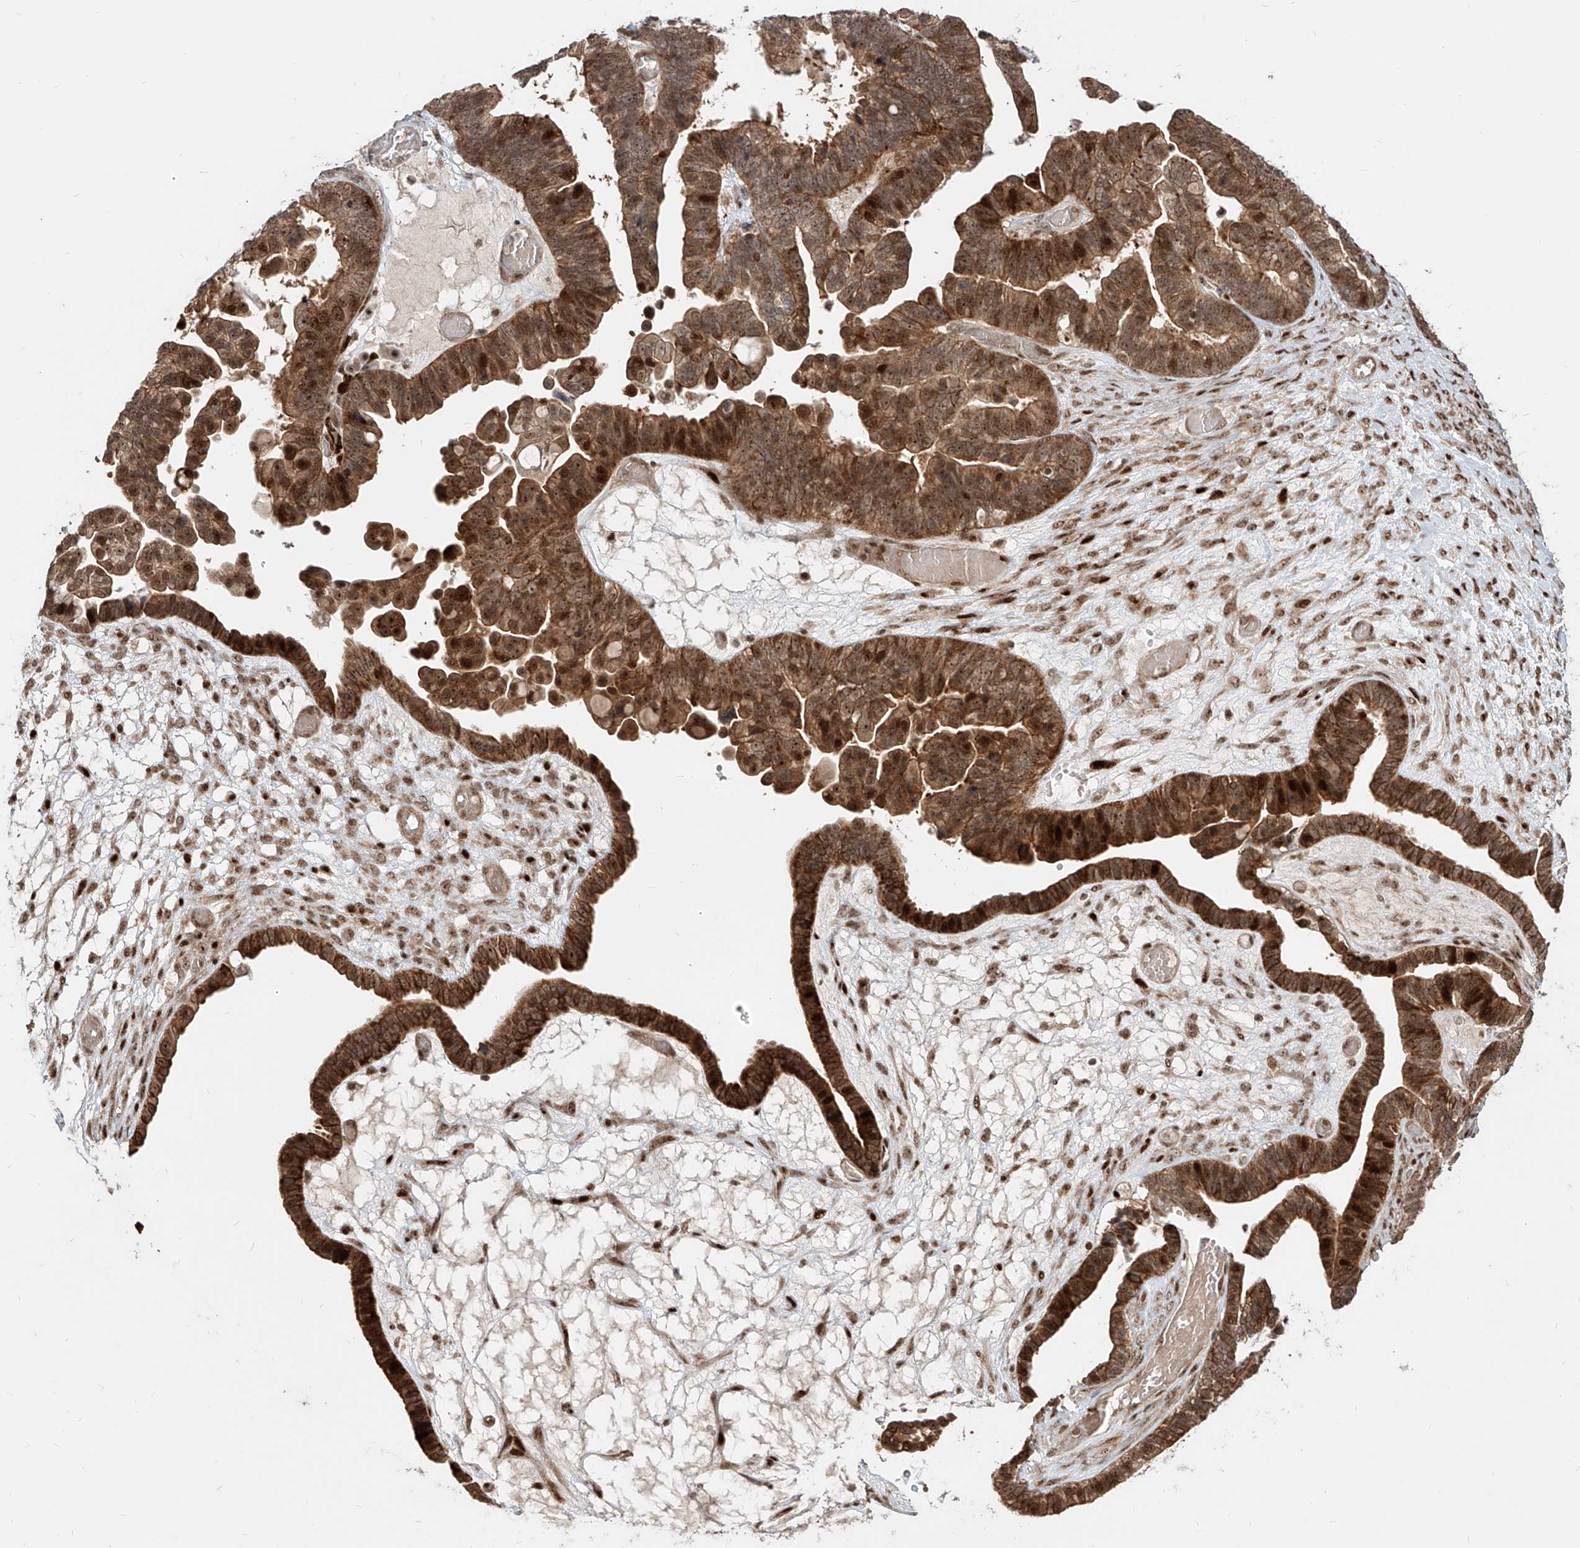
{"staining": {"intensity": "moderate", "quantity": ">75%", "location": "cytoplasmic/membranous,nuclear"}, "tissue": "ovarian cancer", "cell_type": "Tumor cells", "image_type": "cancer", "snomed": [{"axis": "morphology", "description": "Cystadenocarcinoma, serous, NOS"}, {"axis": "topography", "description": "Ovary"}], "caption": "Ovarian serous cystadenocarcinoma stained with a brown dye demonstrates moderate cytoplasmic/membranous and nuclear positive expression in about >75% of tumor cells.", "gene": "ZNF710", "patient": {"sex": "female", "age": 56}}